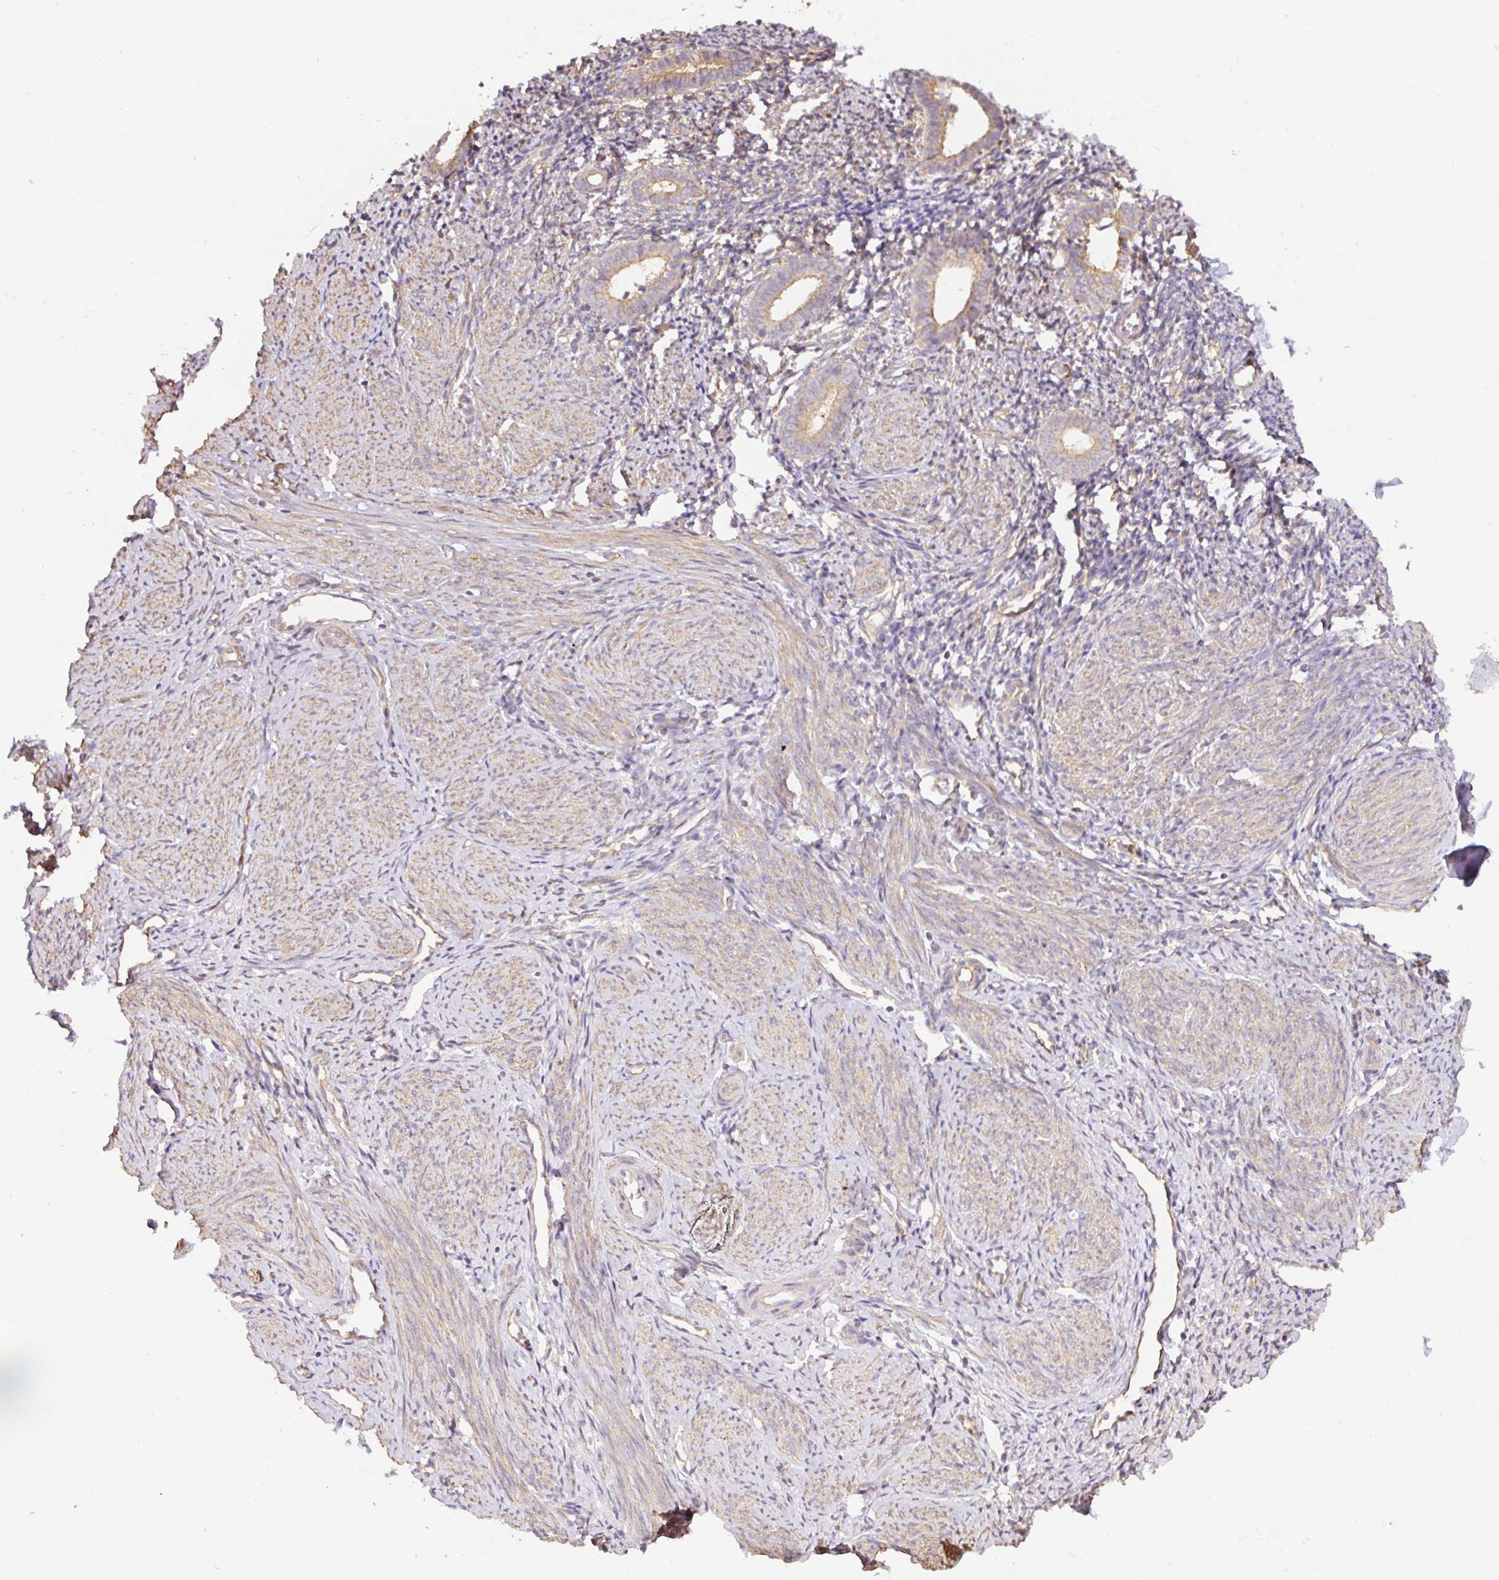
{"staining": {"intensity": "moderate", "quantity": "<25%", "location": "cytoplasmic/membranous"}, "tissue": "endometrium", "cell_type": "Cells in endometrial stroma", "image_type": "normal", "snomed": [{"axis": "morphology", "description": "Normal tissue, NOS"}, {"axis": "topography", "description": "Endometrium"}], "caption": "Moderate cytoplasmic/membranous protein expression is present in about <25% of cells in endometrial stroma in endometrium.", "gene": "COX8A", "patient": {"sex": "female", "age": 39}}